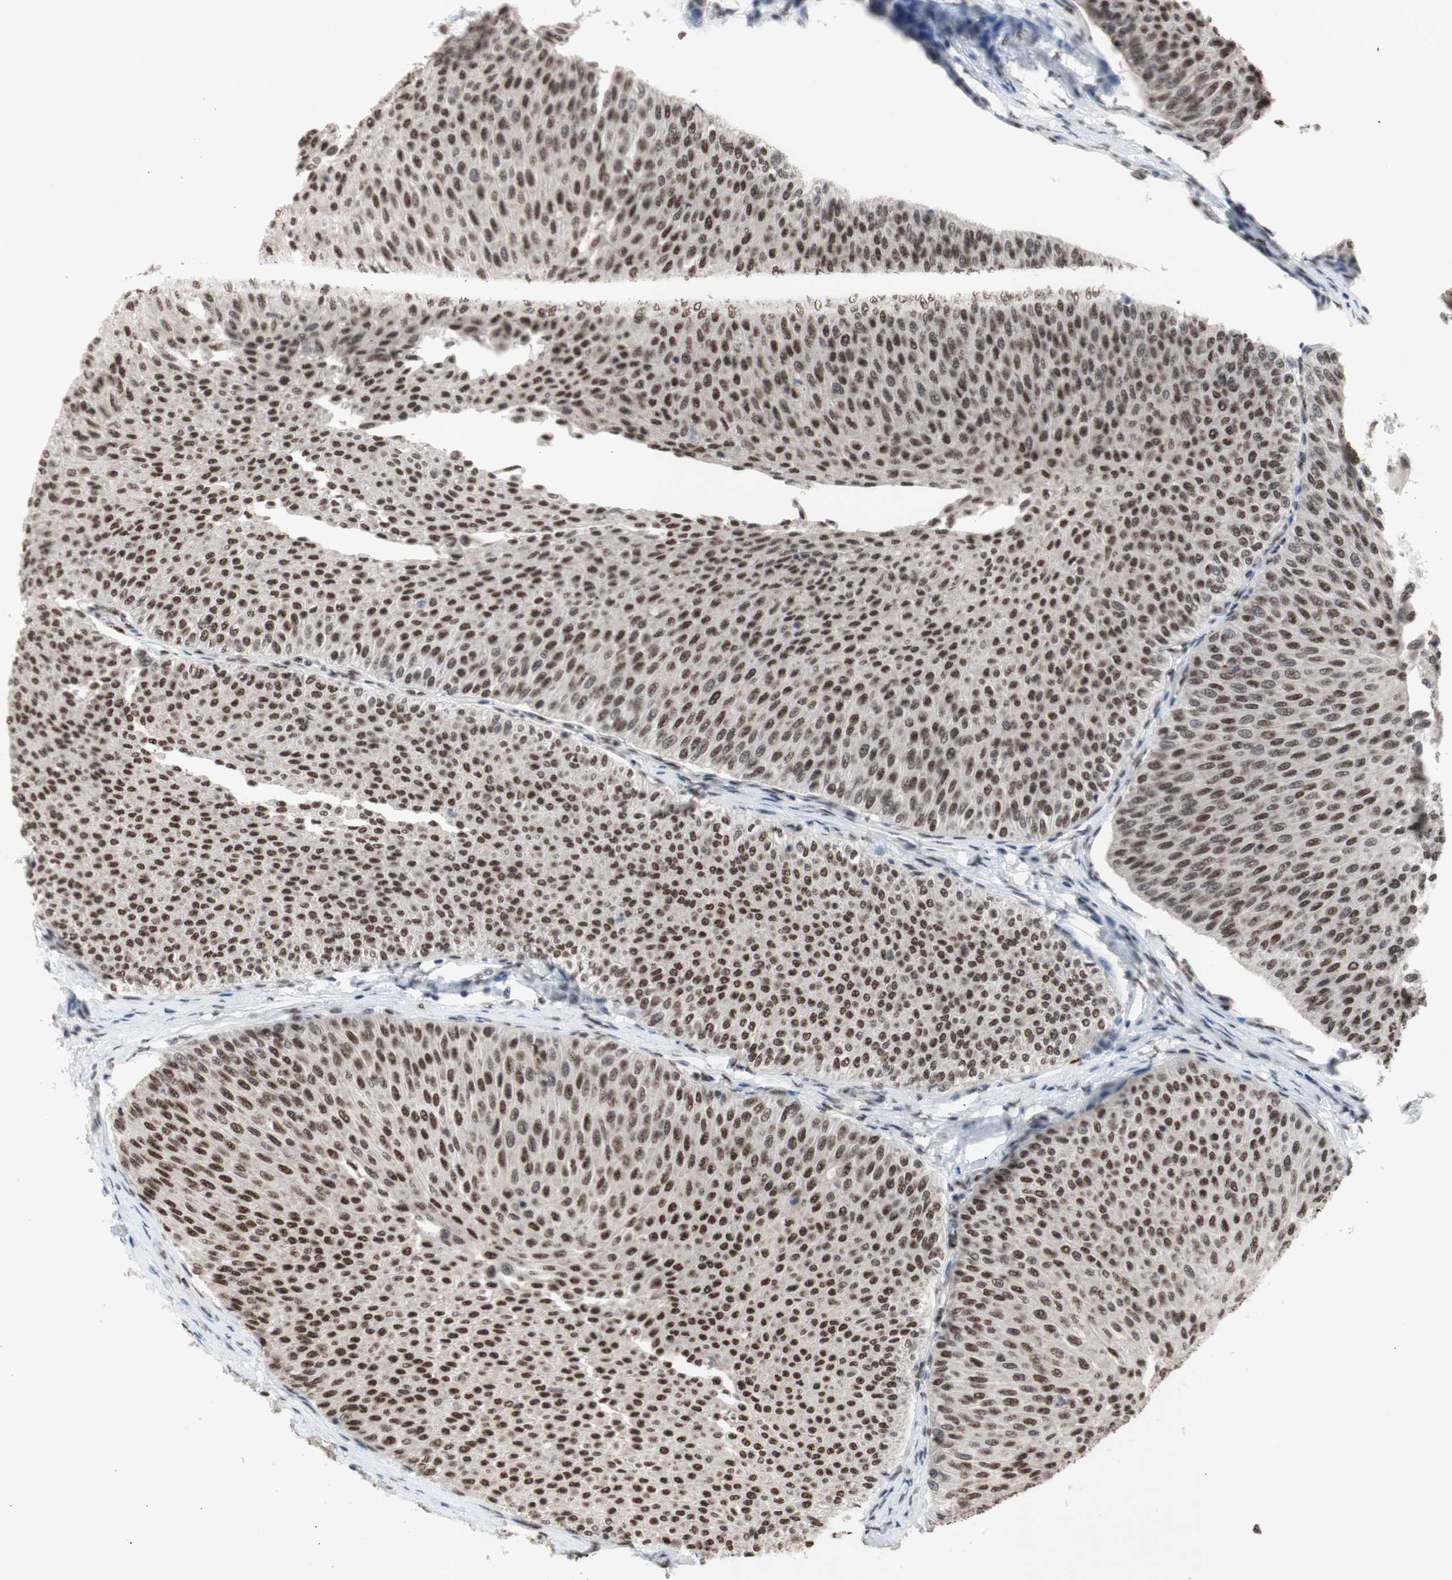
{"staining": {"intensity": "moderate", "quantity": ">75%", "location": "nuclear"}, "tissue": "urothelial cancer", "cell_type": "Tumor cells", "image_type": "cancer", "snomed": [{"axis": "morphology", "description": "Urothelial carcinoma, Low grade"}, {"axis": "topography", "description": "Urinary bladder"}], "caption": "Immunohistochemistry staining of urothelial carcinoma (low-grade), which demonstrates medium levels of moderate nuclear expression in approximately >75% of tumor cells indicating moderate nuclear protein positivity. The staining was performed using DAB (brown) for protein detection and nuclei were counterstained in hematoxylin (blue).", "gene": "SFPQ", "patient": {"sex": "male", "age": 78}}